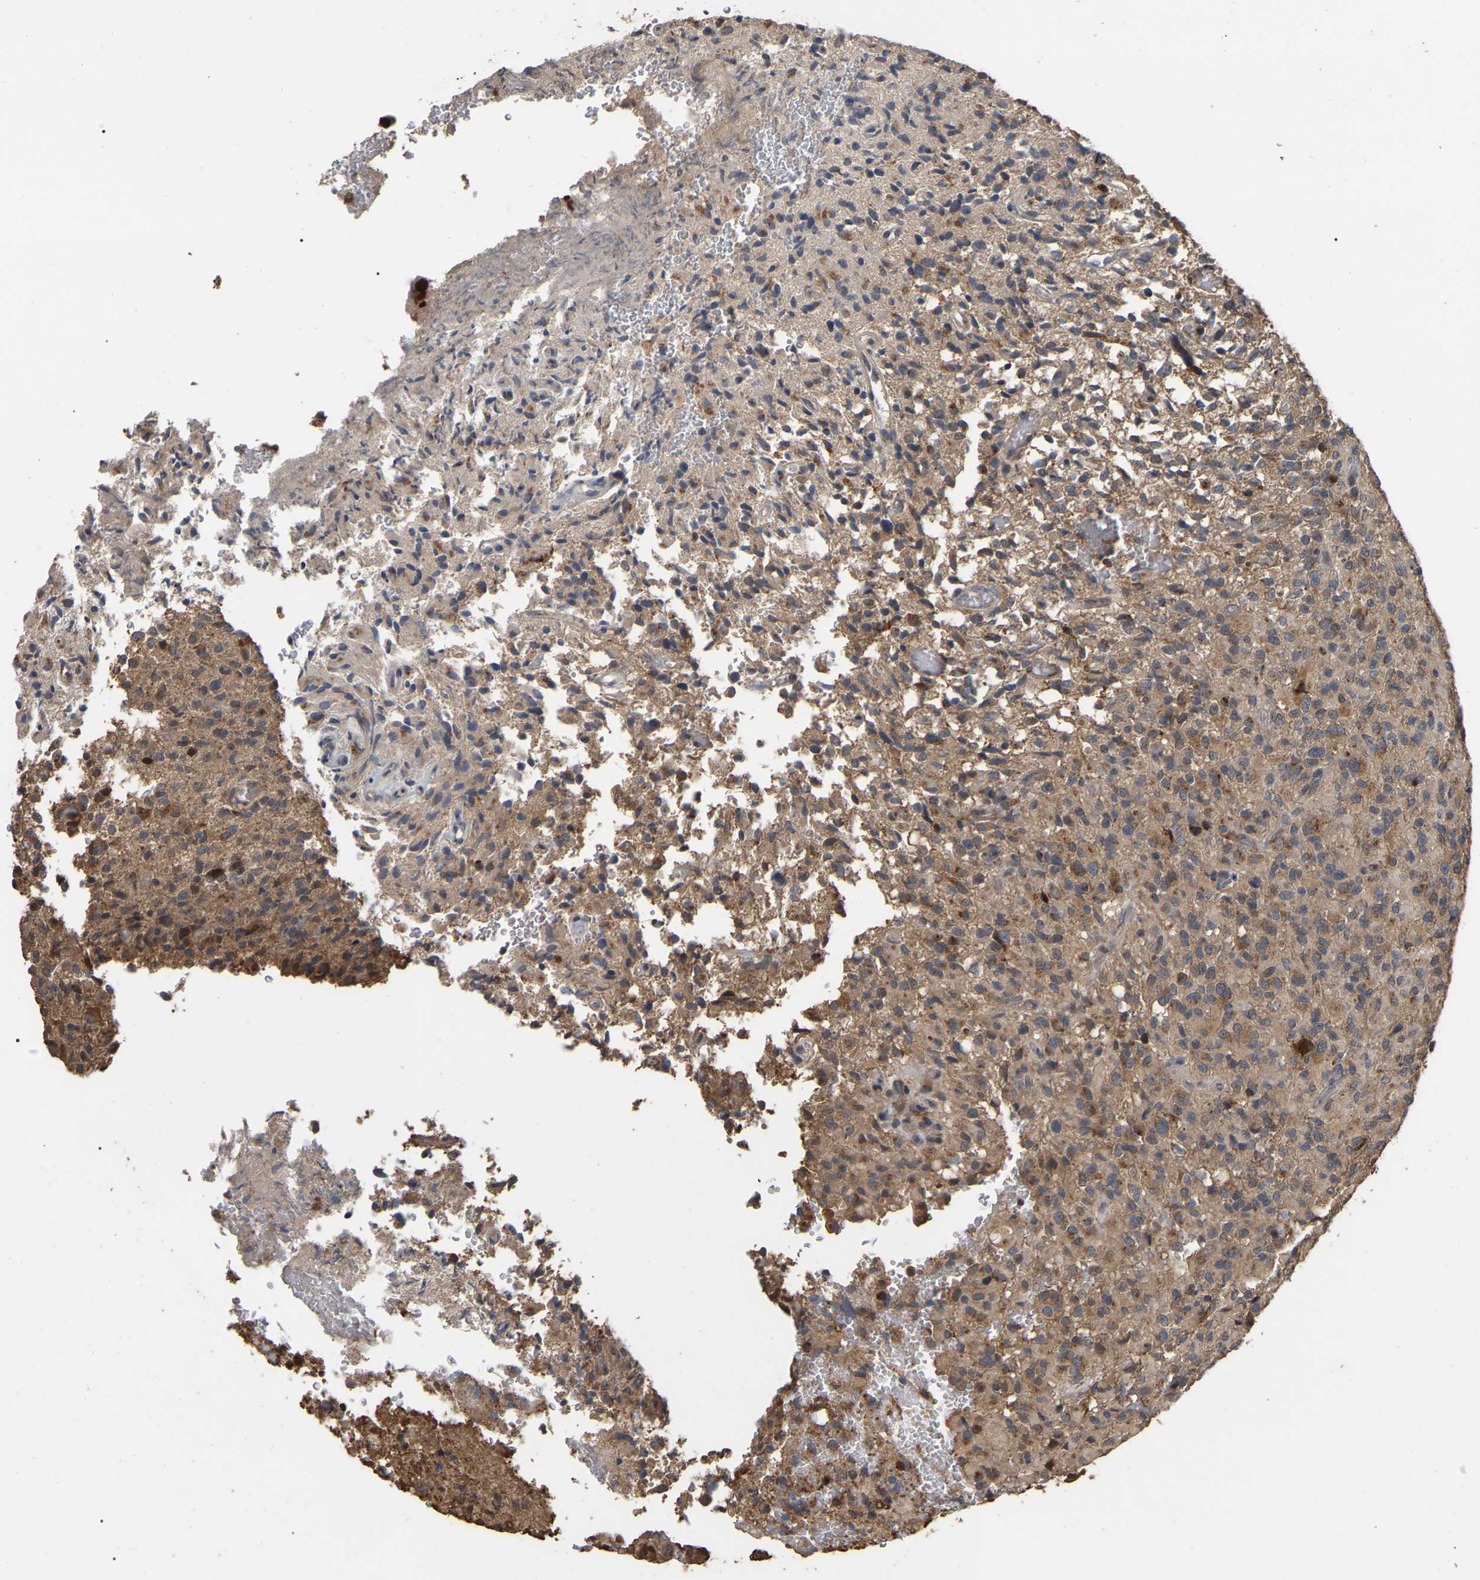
{"staining": {"intensity": "moderate", "quantity": "25%-75%", "location": "cytoplasmic/membranous"}, "tissue": "glioma", "cell_type": "Tumor cells", "image_type": "cancer", "snomed": [{"axis": "morphology", "description": "Glioma, malignant, High grade"}, {"axis": "topography", "description": "Brain"}], "caption": "Human malignant high-grade glioma stained for a protein (brown) exhibits moderate cytoplasmic/membranous positive expression in approximately 25%-75% of tumor cells.", "gene": "FAM219A", "patient": {"sex": "male", "age": 71}}